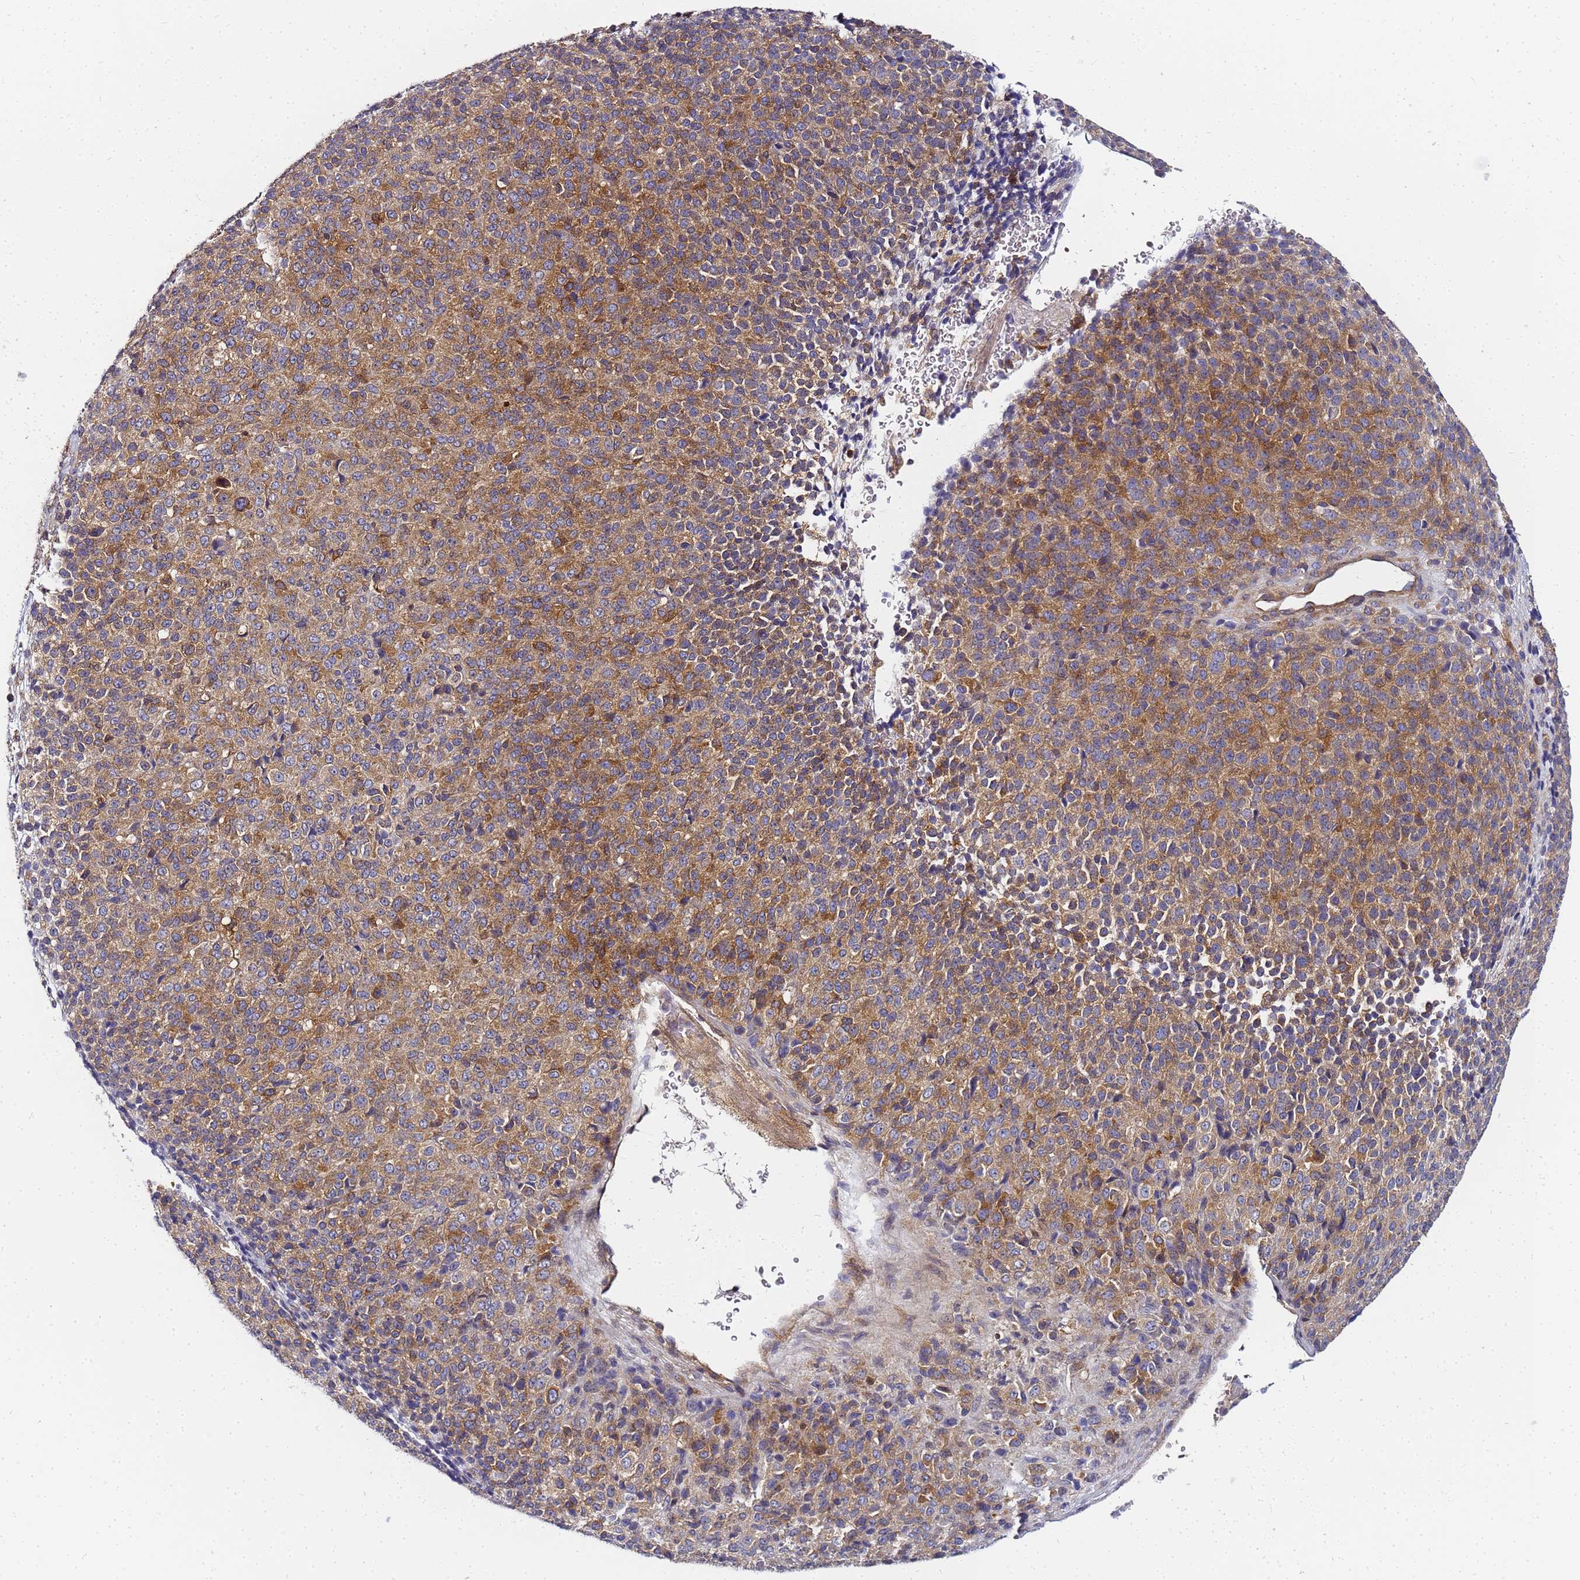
{"staining": {"intensity": "moderate", "quantity": ">75%", "location": "cytoplasmic/membranous"}, "tissue": "melanoma", "cell_type": "Tumor cells", "image_type": "cancer", "snomed": [{"axis": "morphology", "description": "Malignant melanoma, Metastatic site"}, {"axis": "topography", "description": "Brain"}], "caption": "Tumor cells exhibit medium levels of moderate cytoplasmic/membranous staining in approximately >75% of cells in malignant melanoma (metastatic site). The staining was performed using DAB (3,3'-diaminobenzidine), with brown indicating positive protein expression. Nuclei are stained blue with hematoxylin.", "gene": "CHM", "patient": {"sex": "female", "age": 56}}